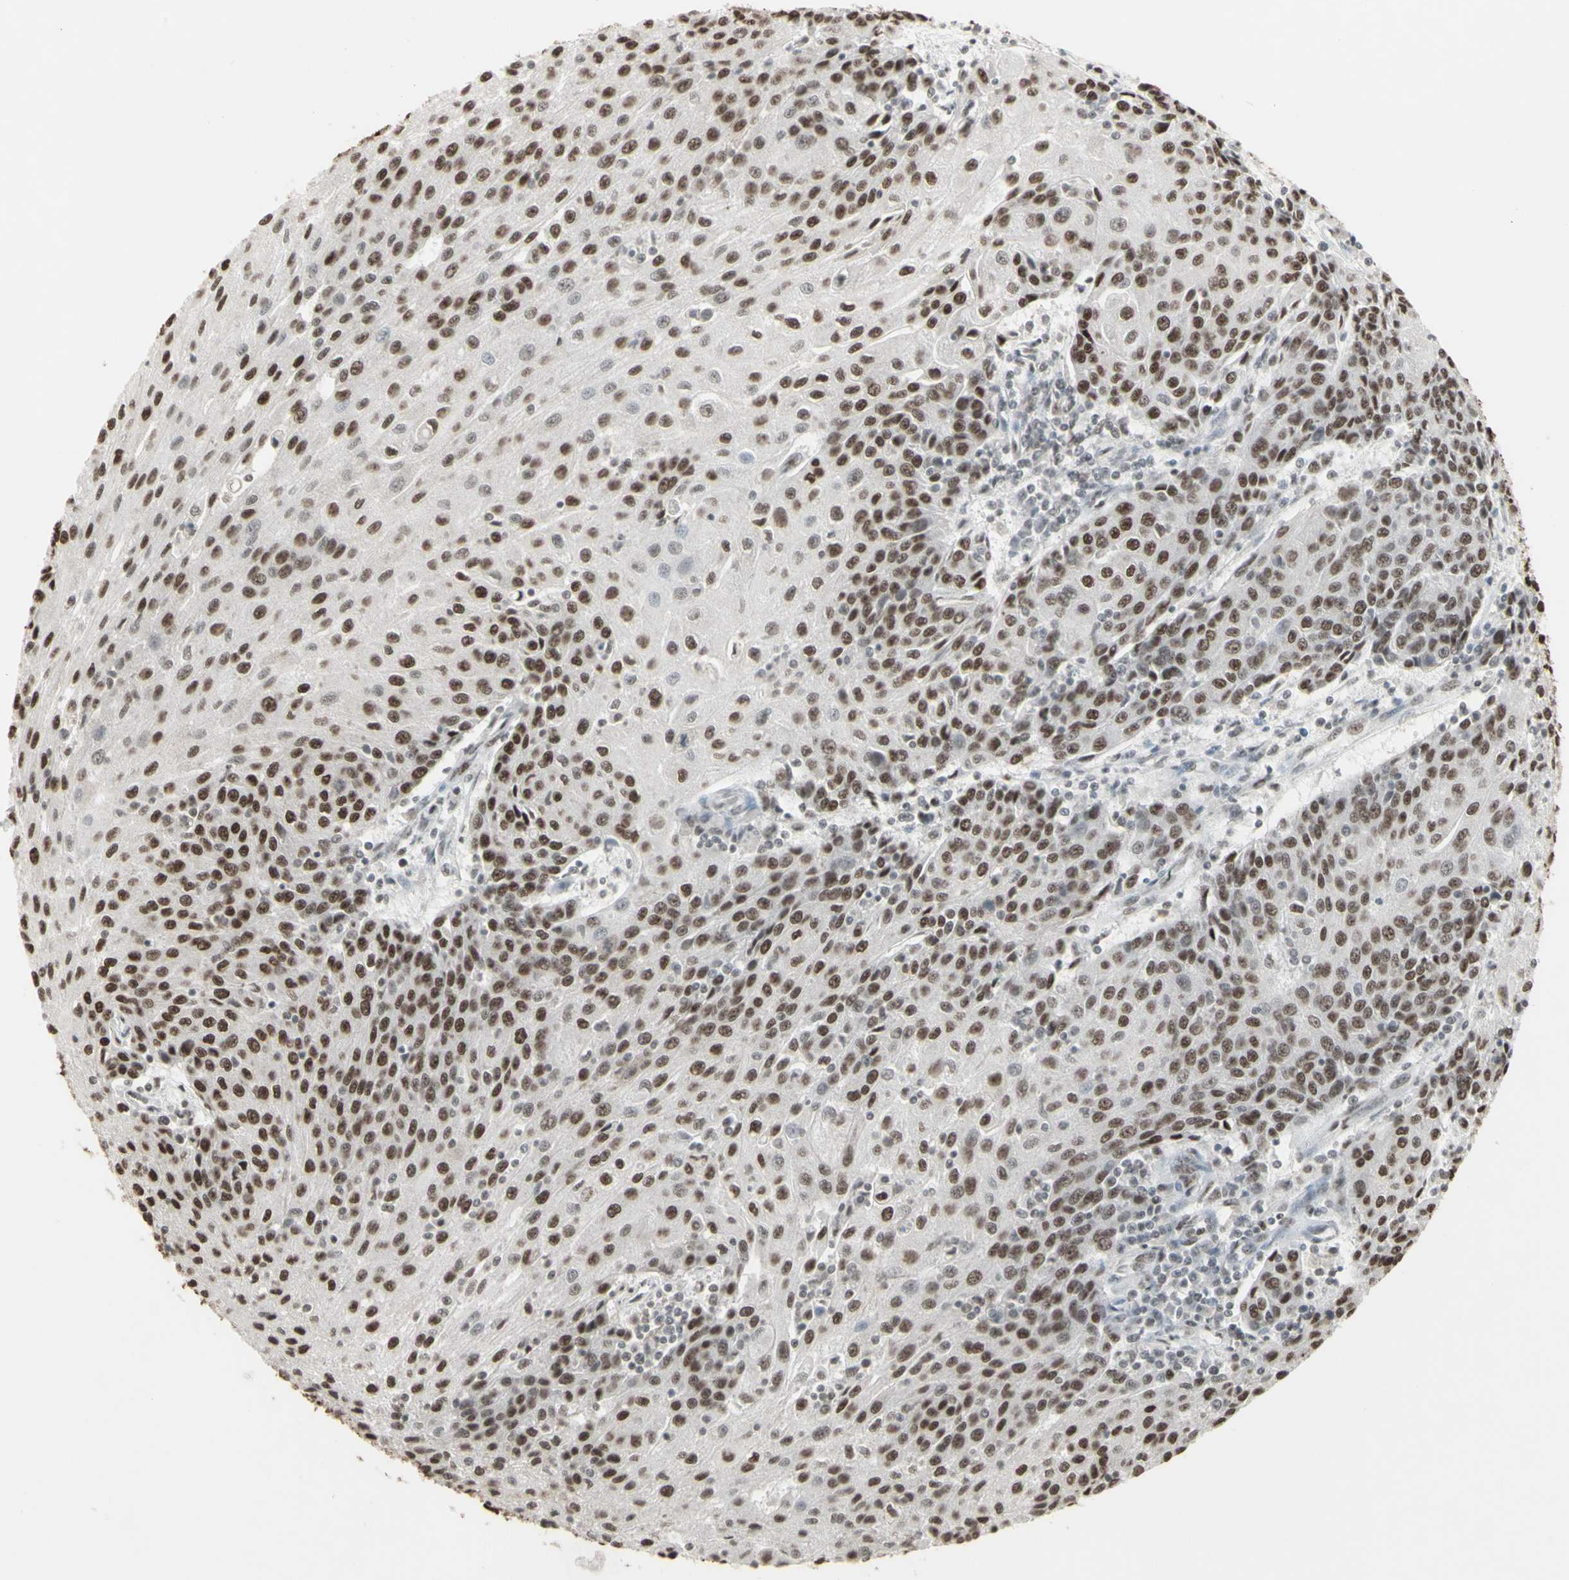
{"staining": {"intensity": "strong", "quantity": ">75%", "location": "nuclear"}, "tissue": "urothelial cancer", "cell_type": "Tumor cells", "image_type": "cancer", "snomed": [{"axis": "morphology", "description": "Urothelial carcinoma, High grade"}, {"axis": "topography", "description": "Urinary bladder"}], "caption": "Urothelial cancer was stained to show a protein in brown. There is high levels of strong nuclear staining in about >75% of tumor cells.", "gene": "TRIM28", "patient": {"sex": "female", "age": 85}}